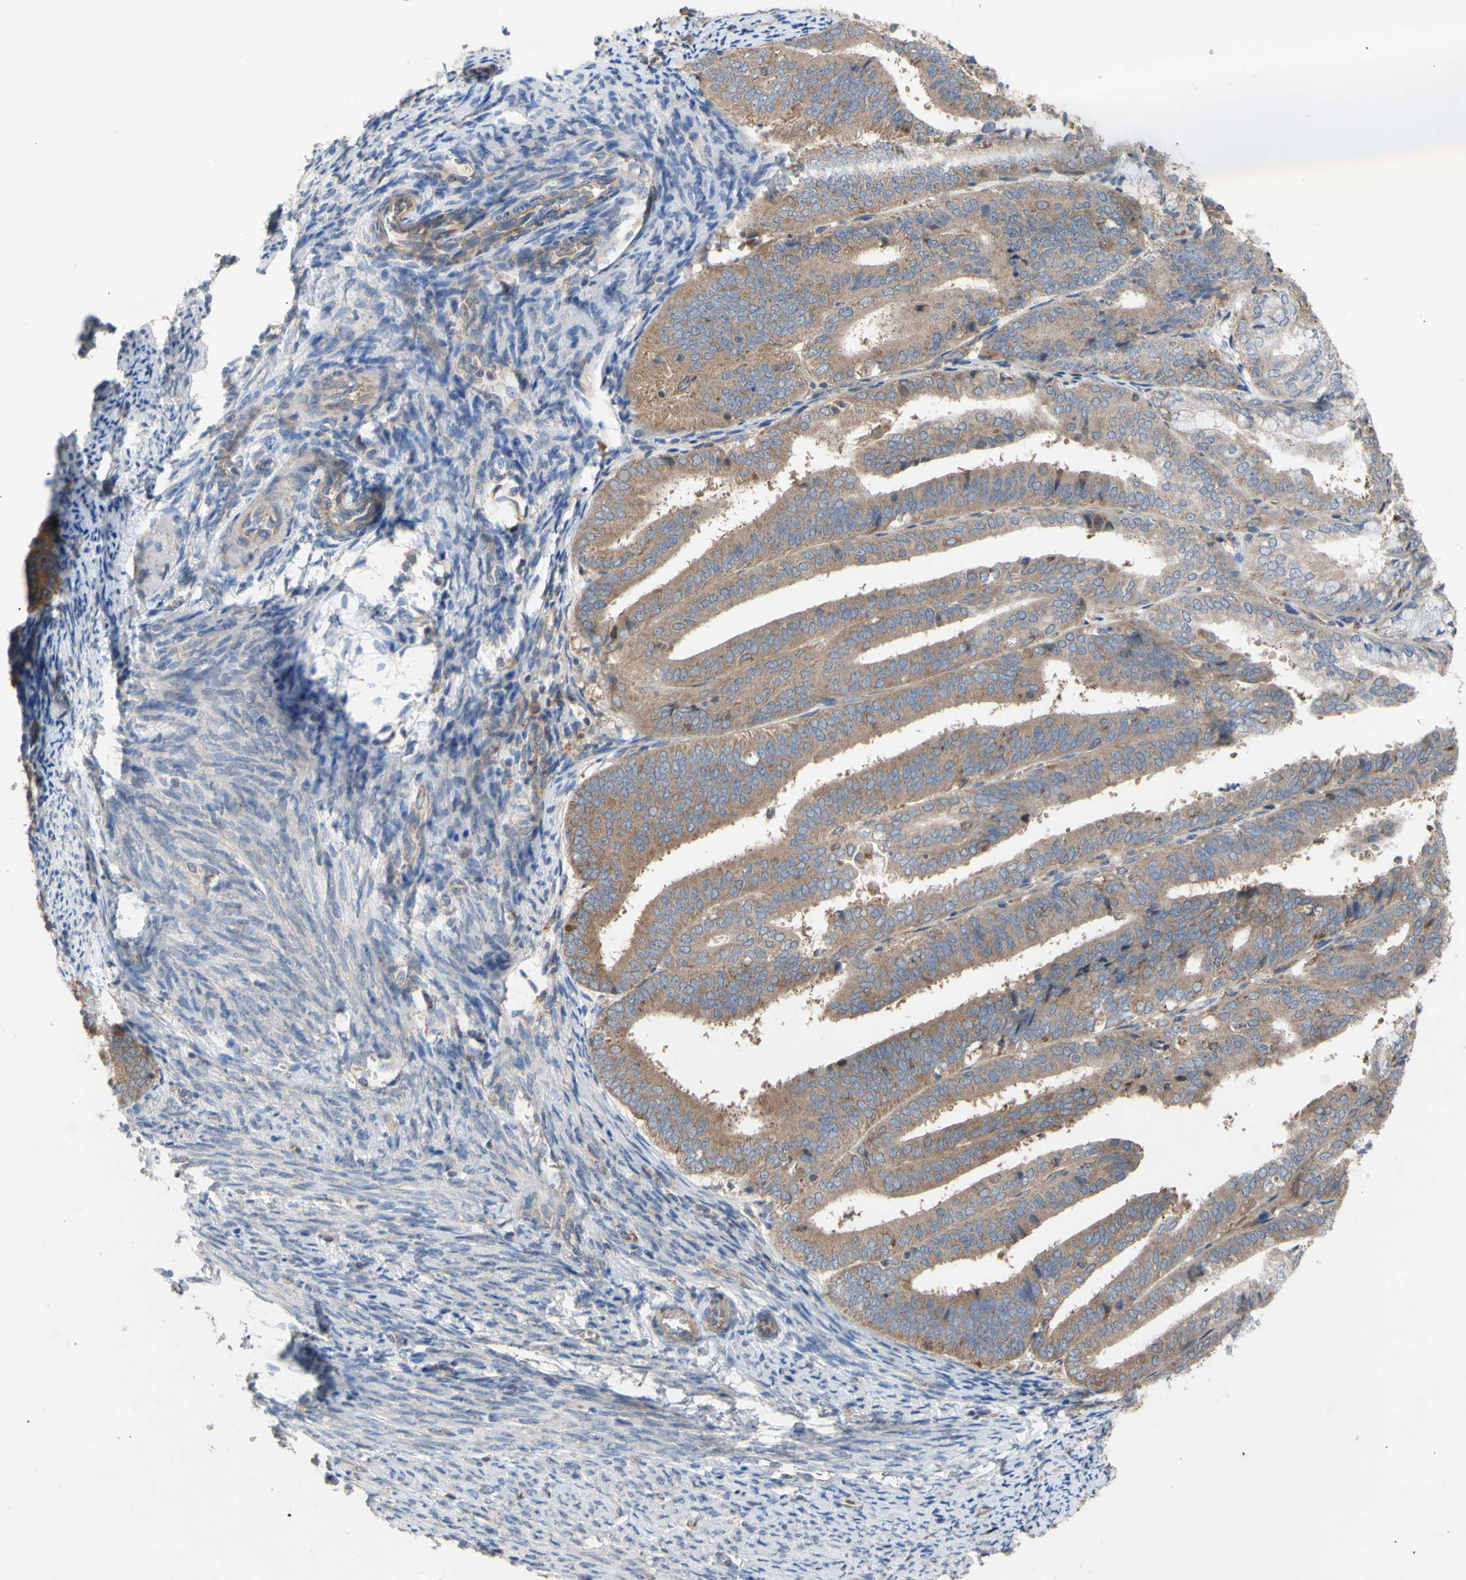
{"staining": {"intensity": "moderate", "quantity": ">75%", "location": "cytoplasmic/membranous"}, "tissue": "endometrial cancer", "cell_type": "Tumor cells", "image_type": "cancer", "snomed": [{"axis": "morphology", "description": "Adenocarcinoma, NOS"}, {"axis": "topography", "description": "Endometrium"}], "caption": "Brown immunohistochemical staining in human endometrial adenocarcinoma exhibits moderate cytoplasmic/membranous positivity in approximately >75% of tumor cells. Using DAB (brown) and hematoxylin (blue) stains, captured at high magnification using brightfield microscopy.", "gene": "EIF2S3", "patient": {"sex": "female", "age": 63}}